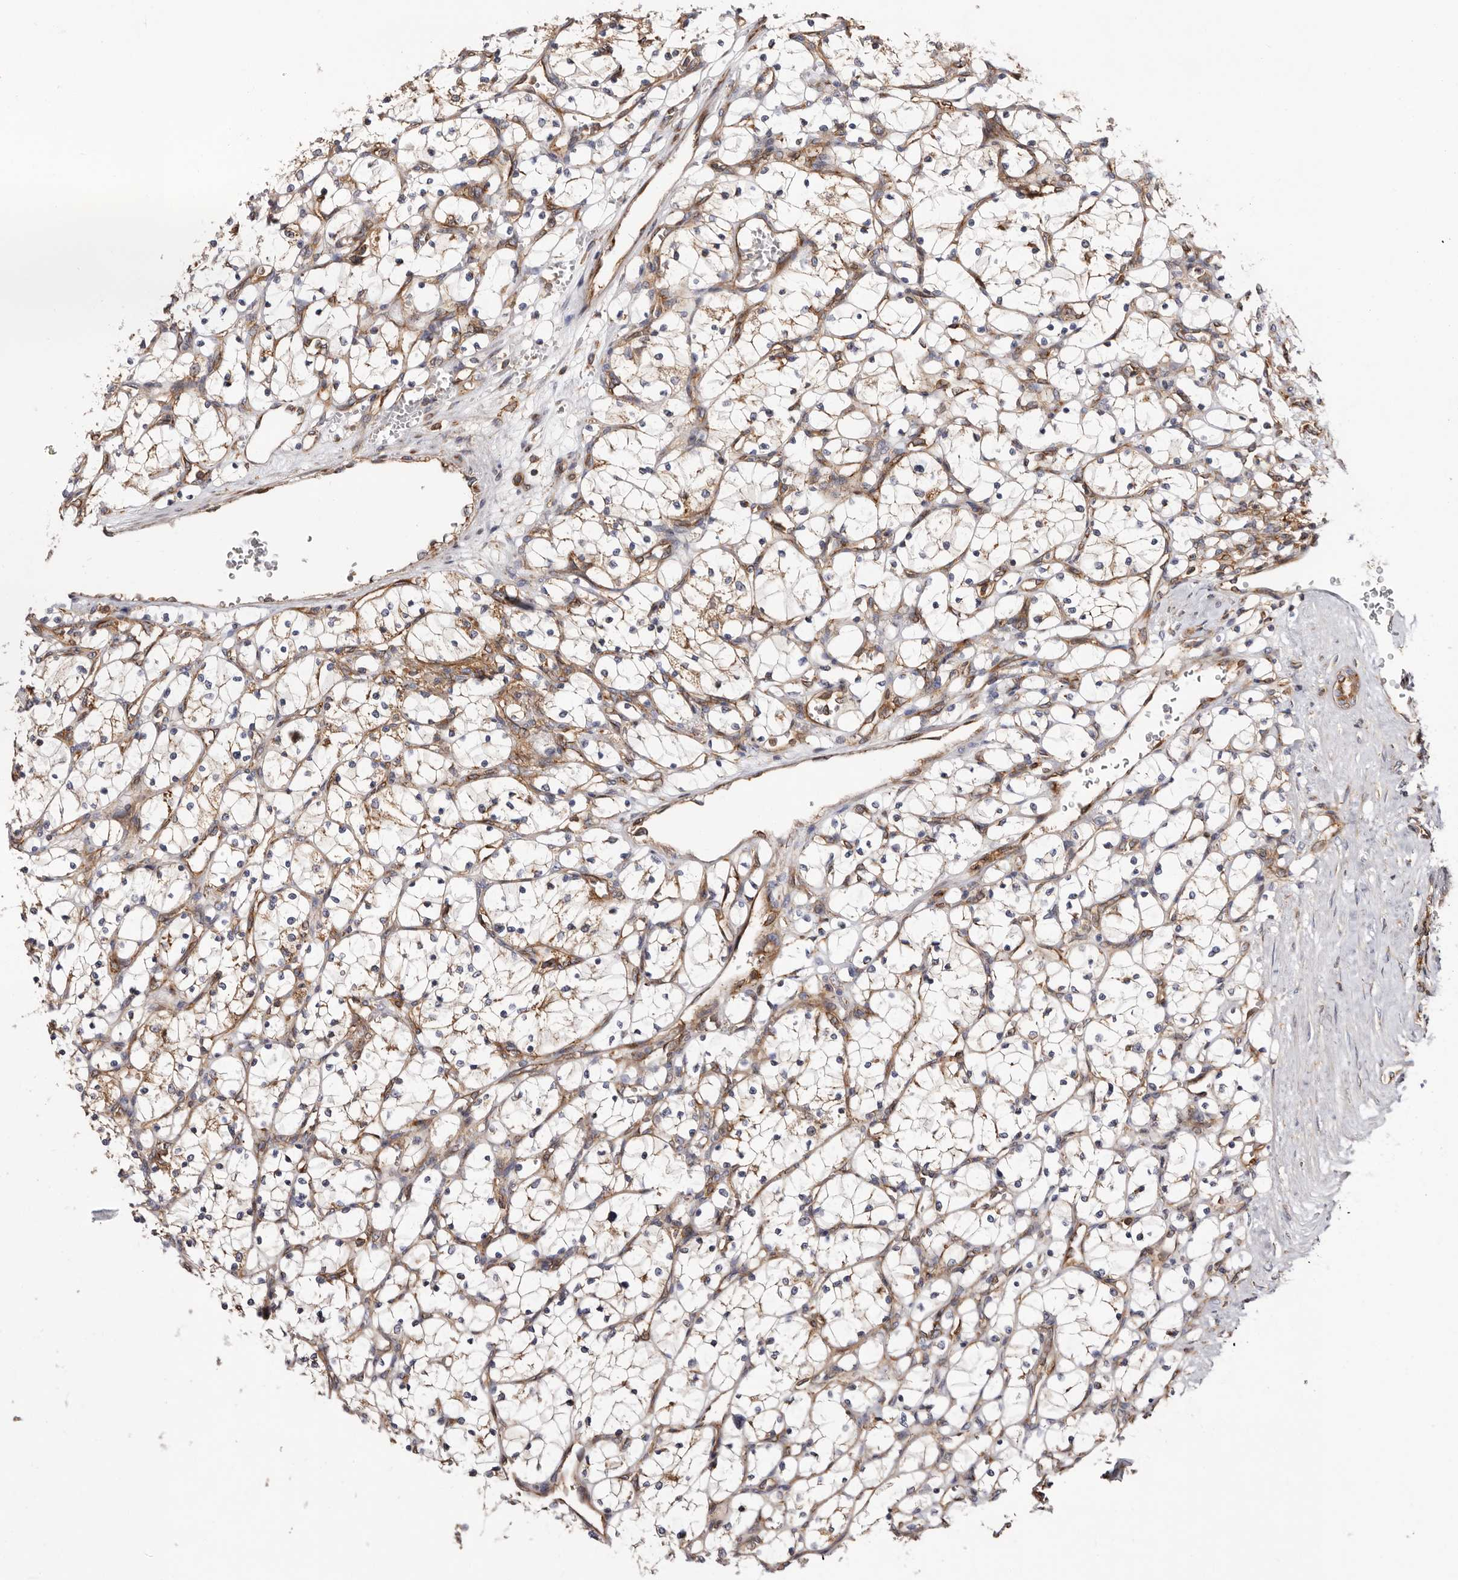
{"staining": {"intensity": "negative", "quantity": "none", "location": "none"}, "tissue": "renal cancer", "cell_type": "Tumor cells", "image_type": "cancer", "snomed": [{"axis": "morphology", "description": "Adenocarcinoma, NOS"}, {"axis": "topography", "description": "Kidney"}], "caption": "DAB (3,3'-diaminobenzidine) immunohistochemical staining of adenocarcinoma (renal) exhibits no significant staining in tumor cells.", "gene": "COQ8B", "patient": {"sex": "female", "age": 69}}